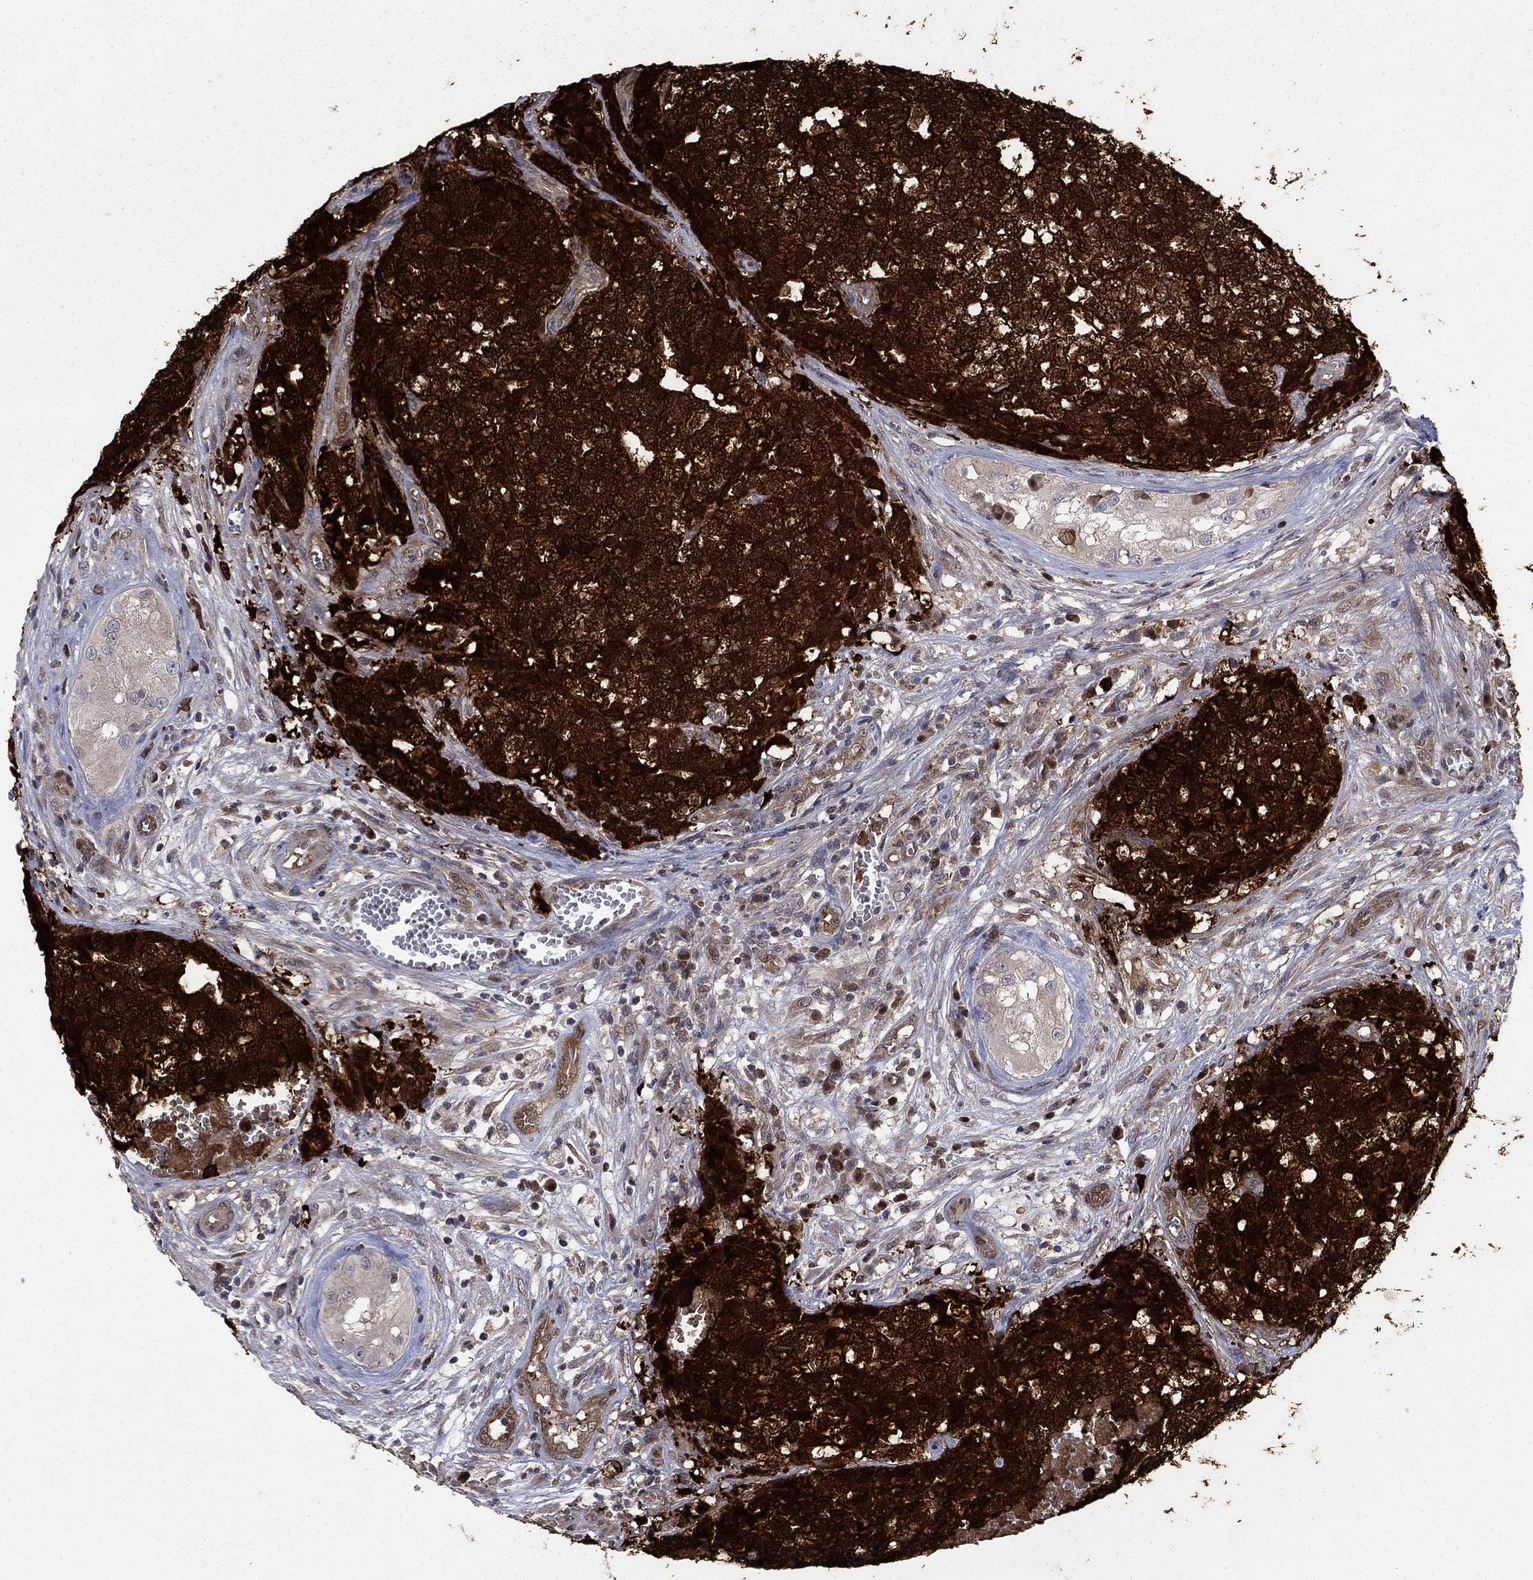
{"staining": {"intensity": "strong", "quantity": ">75%", "location": "cytoplasmic/membranous"}, "tissue": "testis cancer", "cell_type": "Tumor cells", "image_type": "cancer", "snomed": [{"axis": "morphology", "description": "Seminoma, NOS"}, {"axis": "morphology", "description": "Carcinoma, Embryonal, NOS"}, {"axis": "topography", "description": "Testis"}], "caption": "Brown immunohistochemical staining in embryonal carcinoma (testis) demonstrates strong cytoplasmic/membranous expression in approximately >75% of tumor cells.", "gene": "FKBP4", "patient": {"sex": "male", "age": 22}}